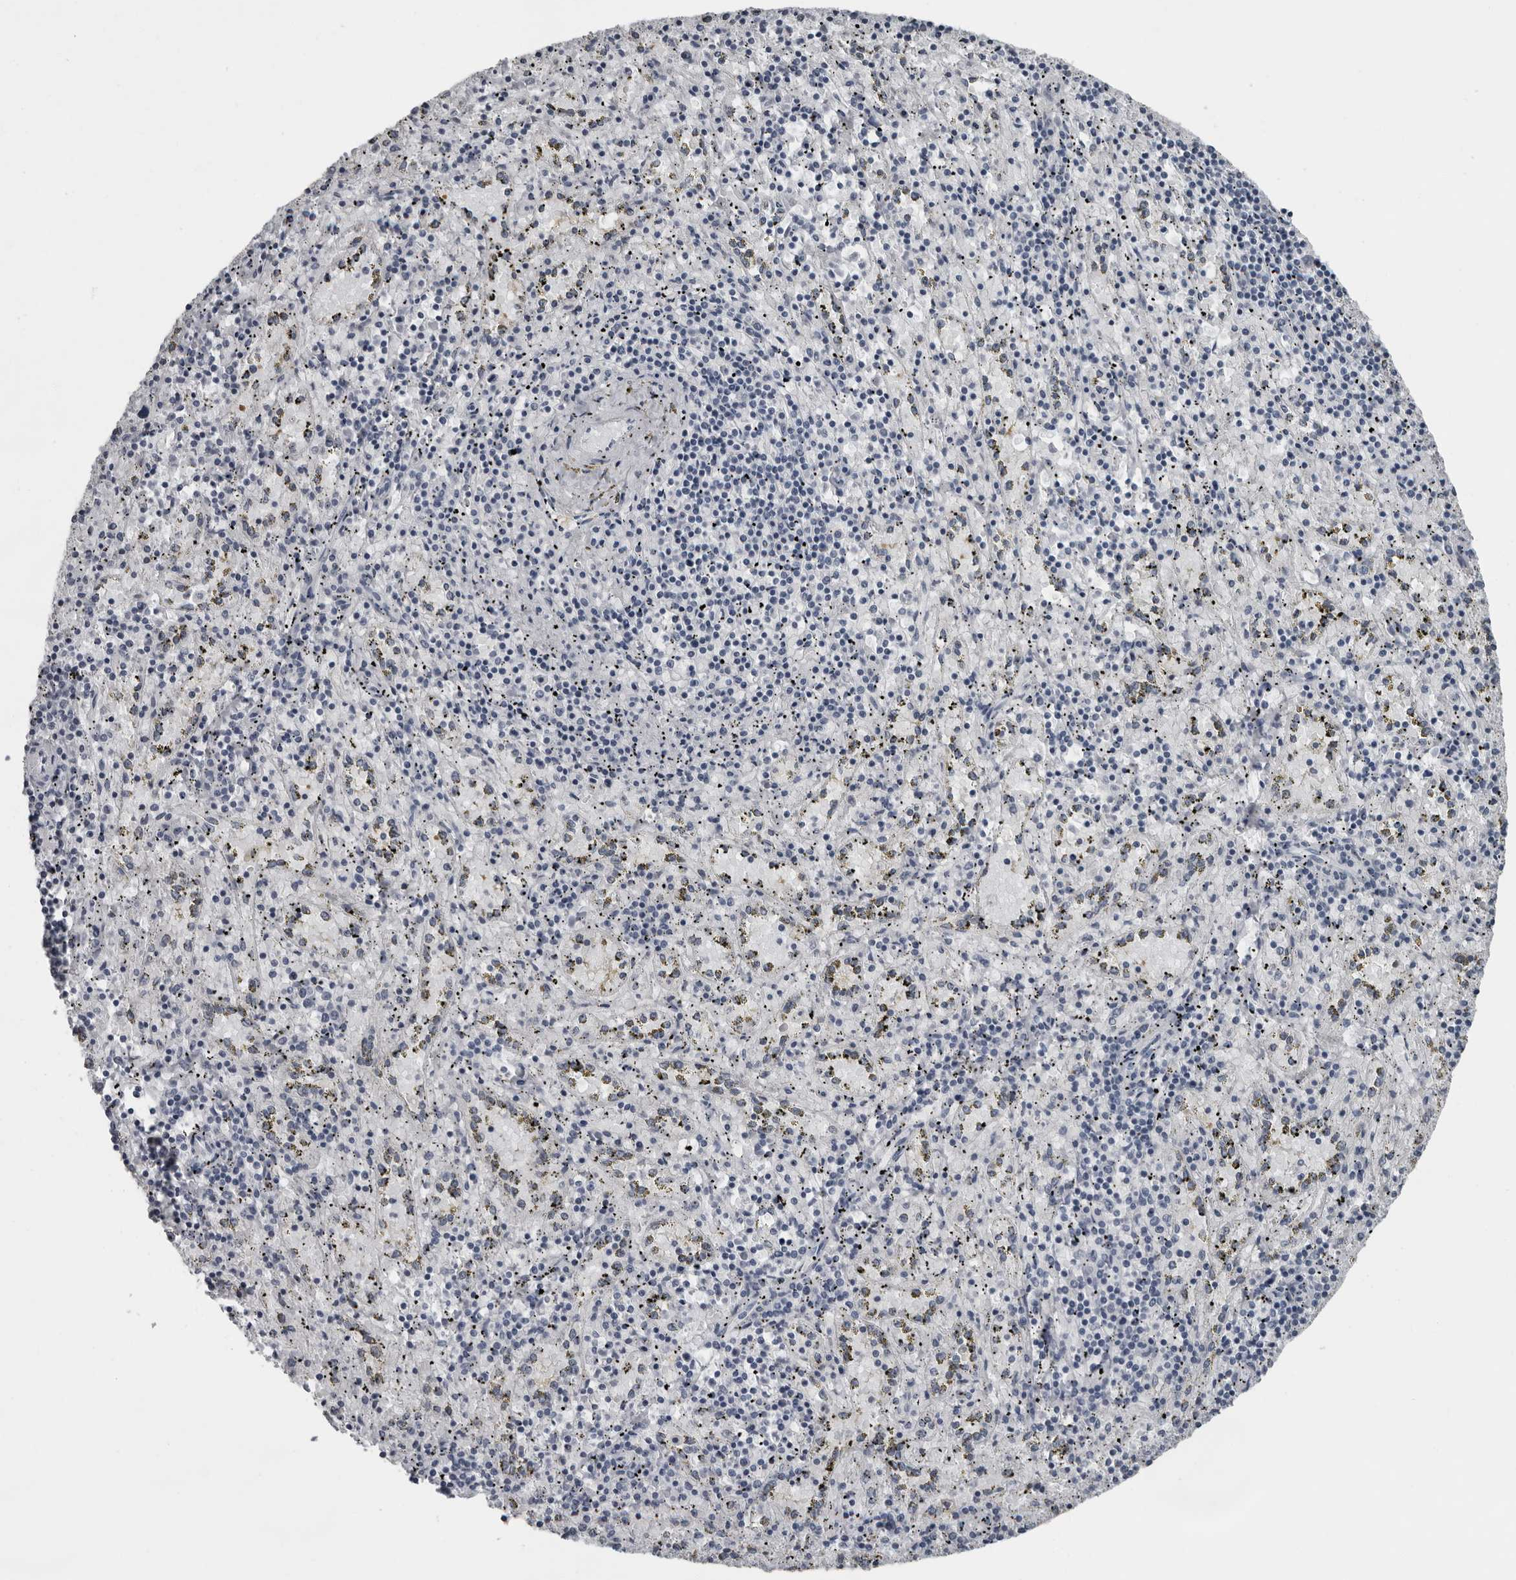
{"staining": {"intensity": "negative", "quantity": "none", "location": "none"}, "tissue": "spleen", "cell_type": "Cells in red pulp", "image_type": "normal", "snomed": [{"axis": "morphology", "description": "Normal tissue, NOS"}, {"axis": "topography", "description": "Spleen"}], "caption": "IHC of normal spleen displays no expression in cells in red pulp. (DAB (3,3'-diaminobenzidine) IHC with hematoxylin counter stain).", "gene": "LZIC", "patient": {"sex": "male", "age": 11}}